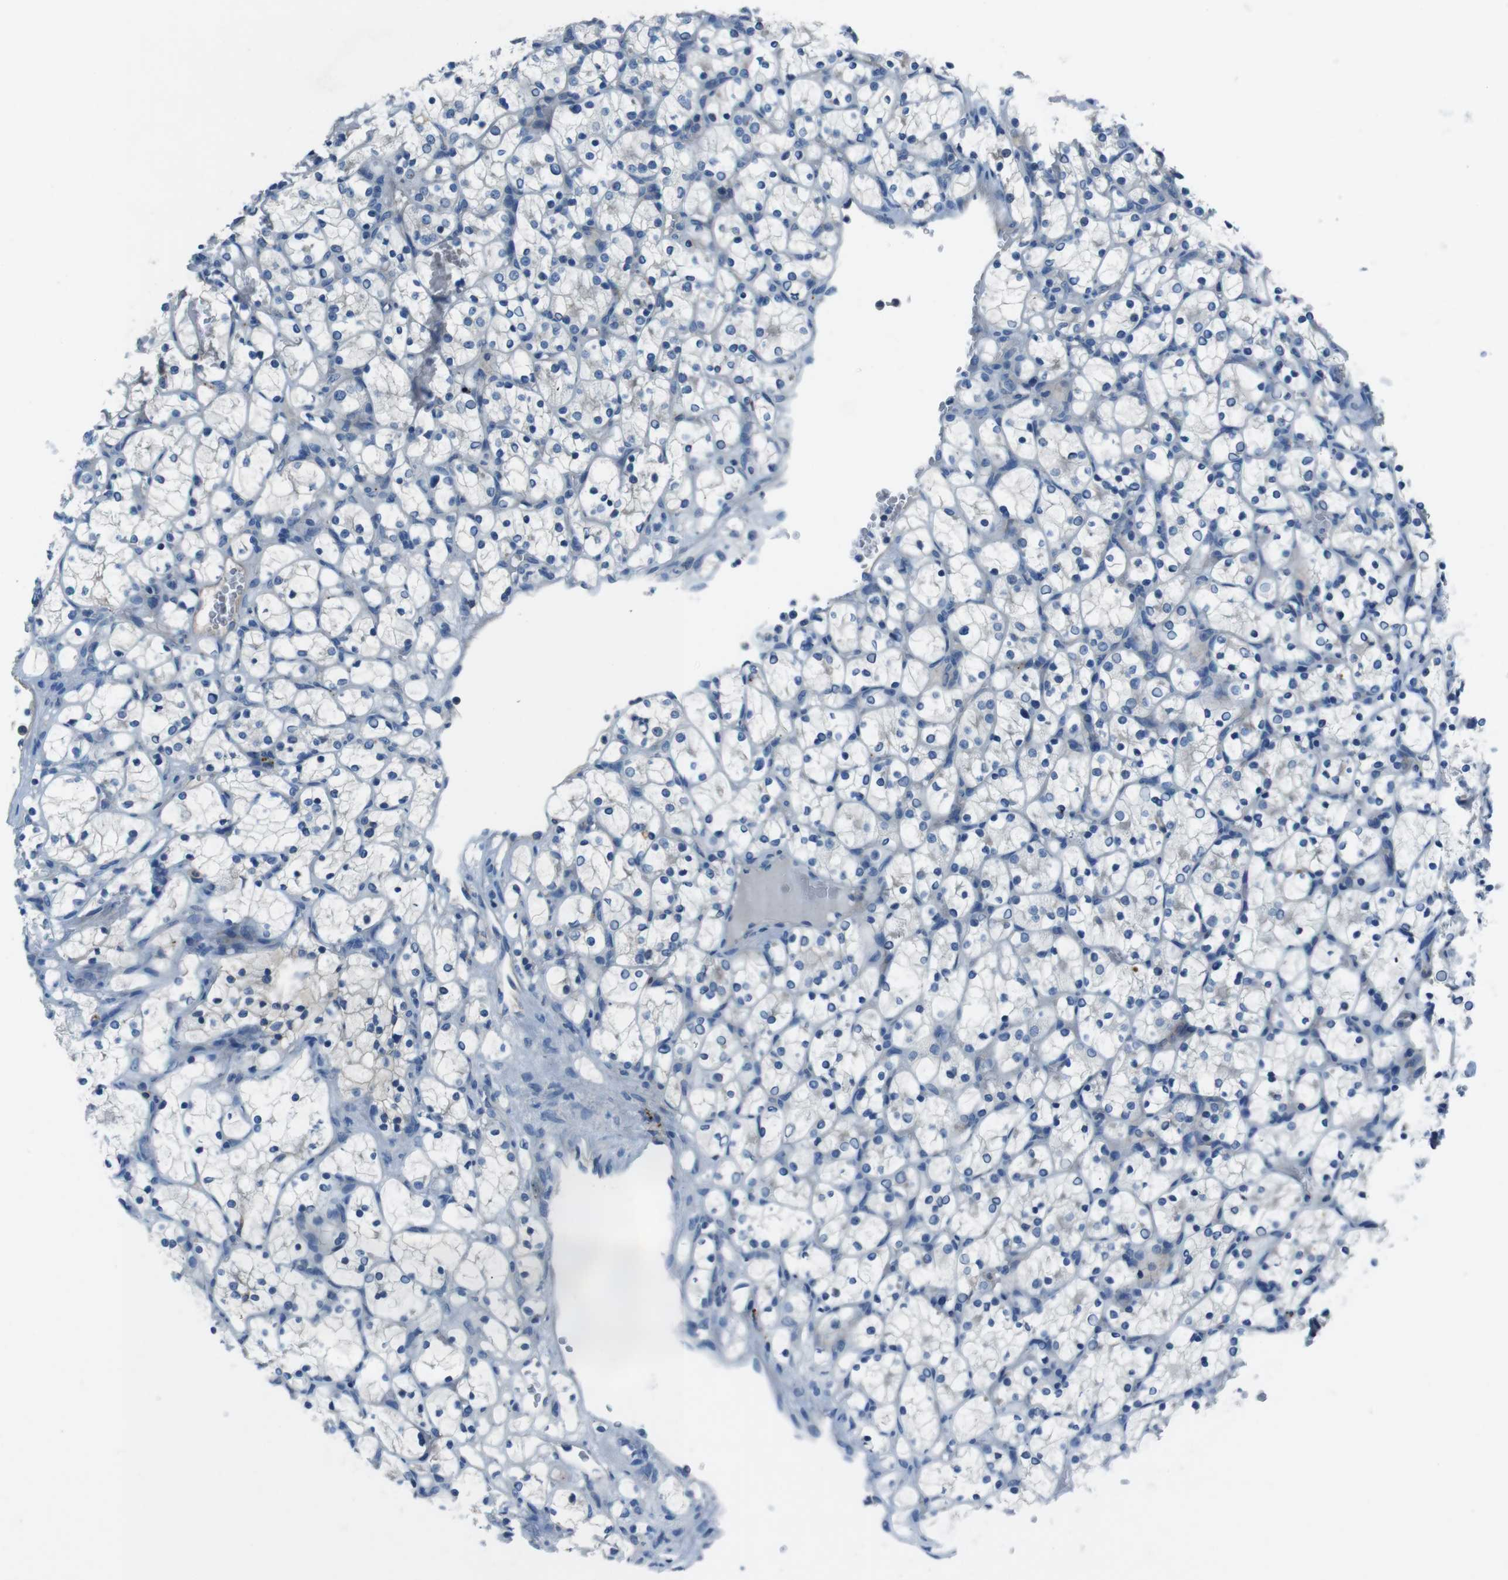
{"staining": {"intensity": "negative", "quantity": "none", "location": "none"}, "tissue": "renal cancer", "cell_type": "Tumor cells", "image_type": "cancer", "snomed": [{"axis": "morphology", "description": "Adenocarcinoma, NOS"}, {"axis": "topography", "description": "Kidney"}], "caption": "Renal cancer (adenocarcinoma) stained for a protein using immunohistochemistry (IHC) shows no staining tumor cells.", "gene": "TULP3", "patient": {"sex": "female", "age": 69}}